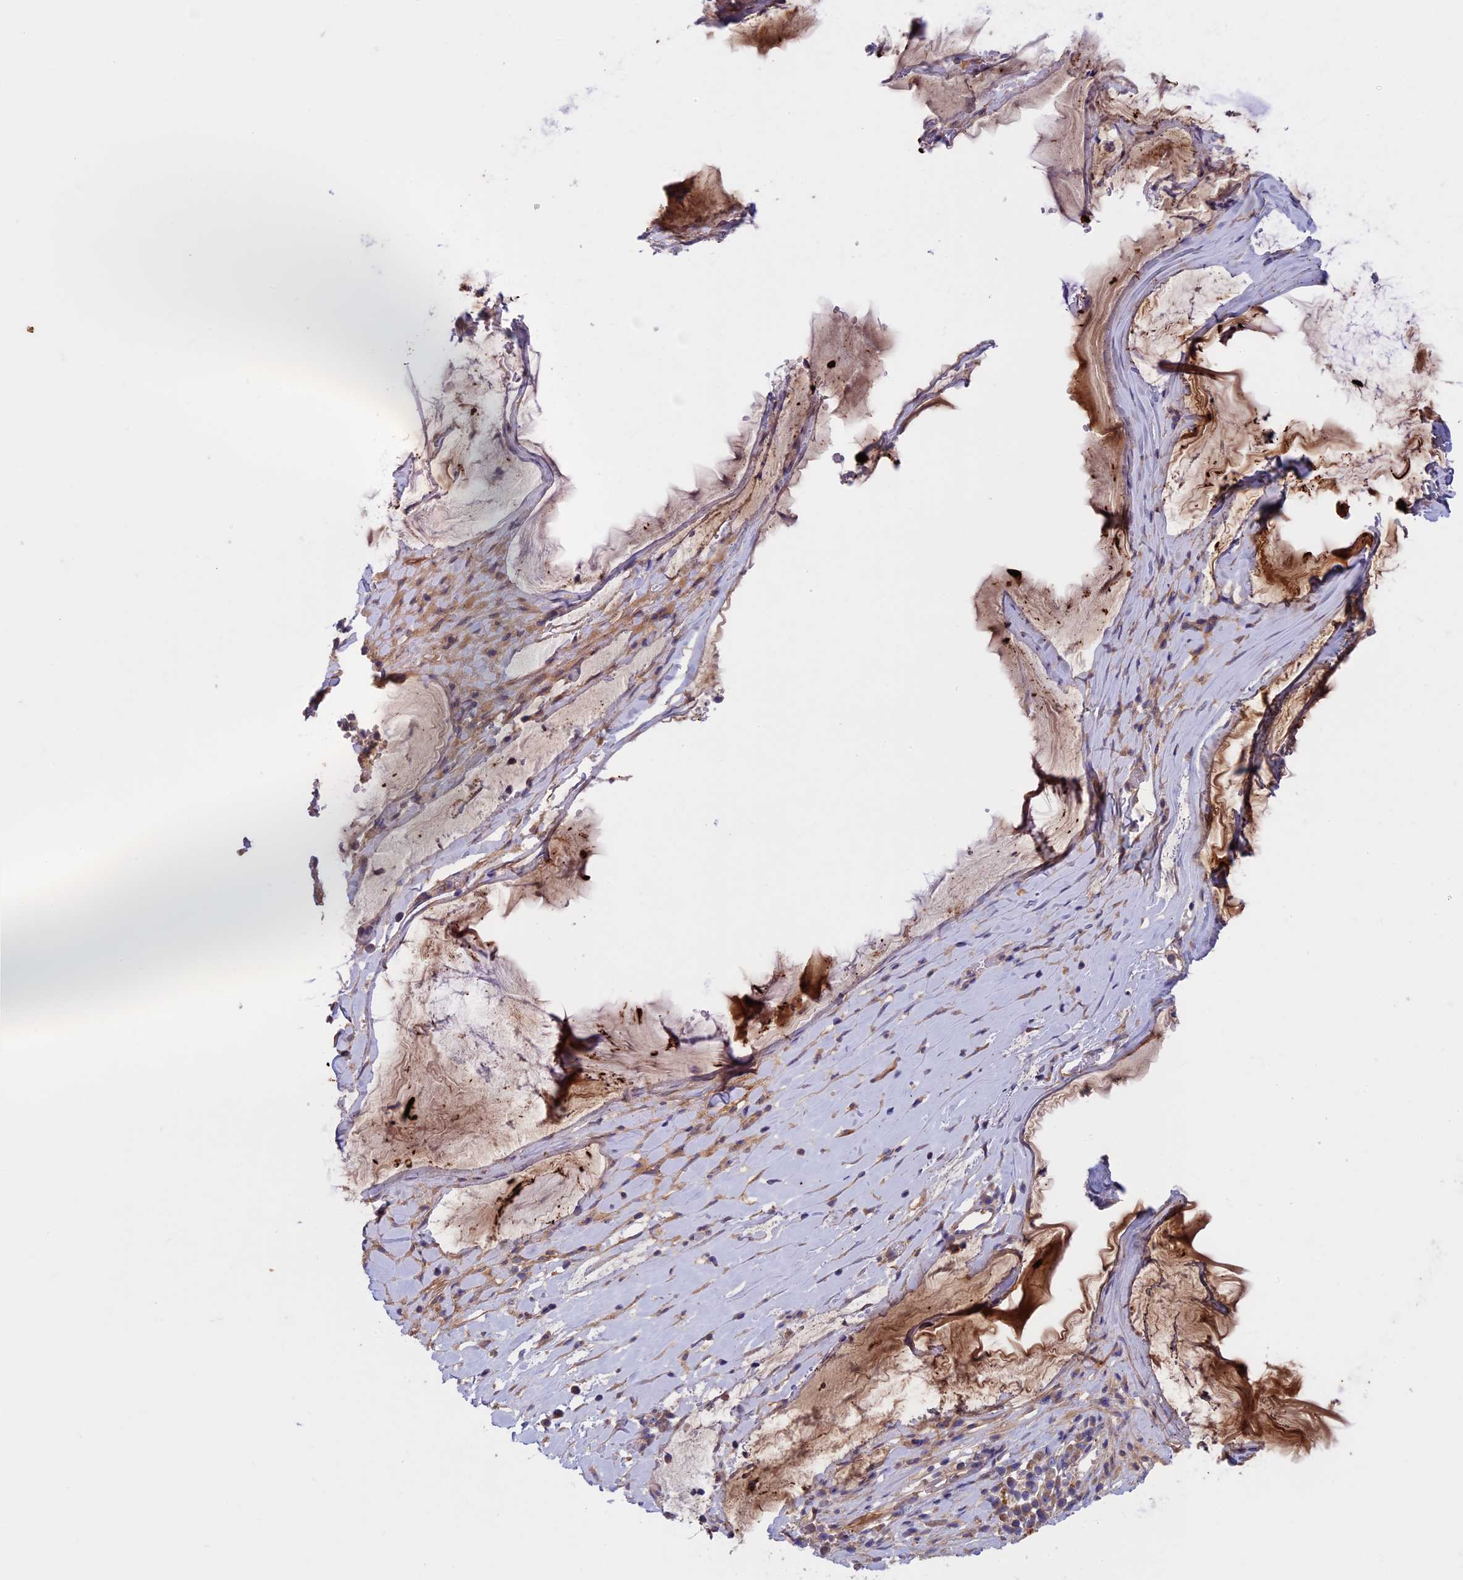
{"staining": {"intensity": "weak", "quantity": "<25%", "location": "cytoplasmic/membranous"}, "tissue": "ovarian cancer", "cell_type": "Tumor cells", "image_type": "cancer", "snomed": [{"axis": "morphology", "description": "Cystadenocarcinoma, mucinous, NOS"}, {"axis": "topography", "description": "Ovary"}], "caption": "This micrograph is of ovarian cancer stained with immunohistochemistry (IHC) to label a protein in brown with the nuclei are counter-stained blue. There is no expression in tumor cells.", "gene": "PTPN9", "patient": {"sex": "female", "age": 73}}